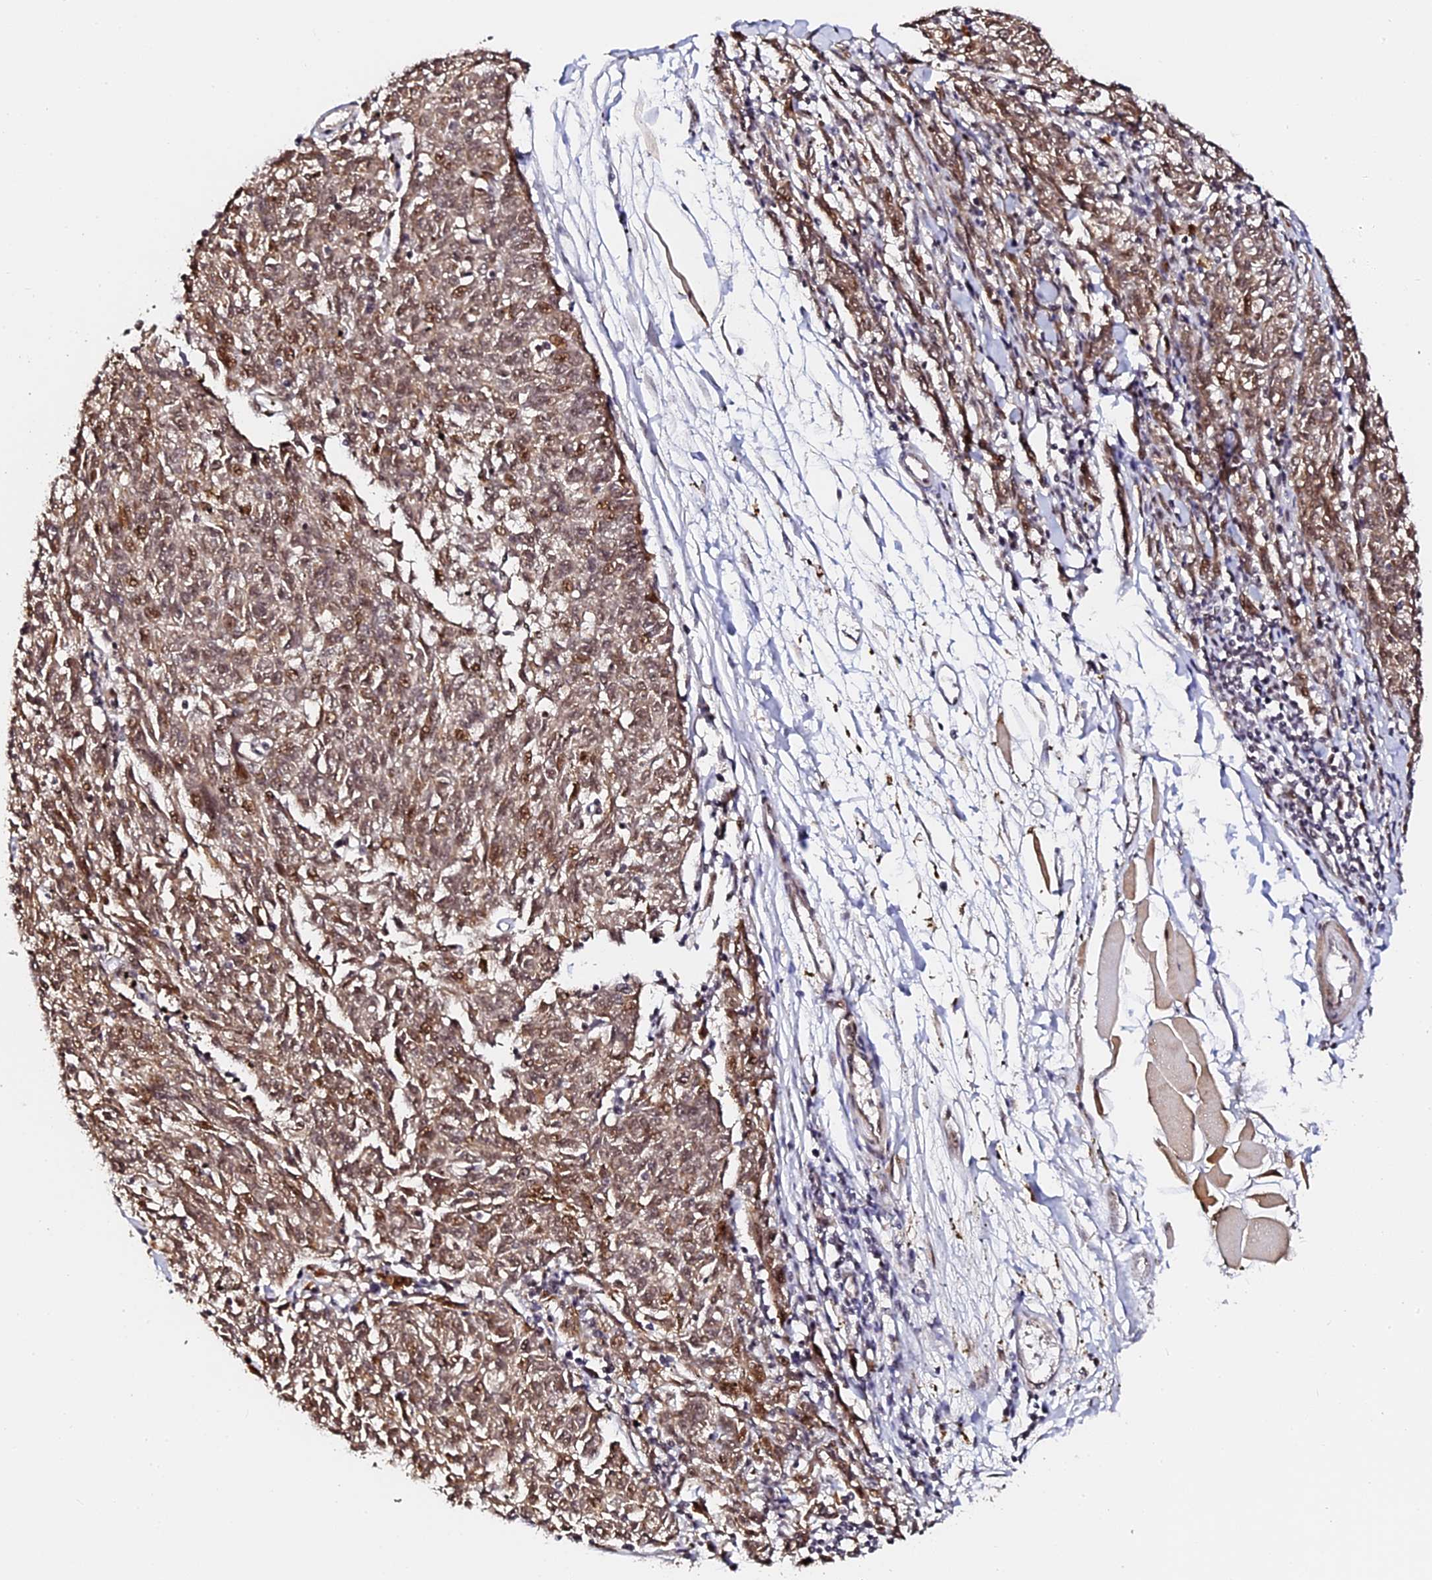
{"staining": {"intensity": "moderate", "quantity": ">75%", "location": "cytoplasmic/membranous,nuclear"}, "tissue": "melanoma", "cell_type": "Tumor cells", "image_type": "cancer", "snomed": [{"axis": "morphology", "description": "Malignant melanoma, NOS"}, {"axis": "topography", "description": "Skin"}], "caption": "Brown immunohistochemical staining in human malignant melanoma exhibits moderate cytoplasmic/membranous and nuclear positivity in about >75% of tumor cells.", "gene": "MCRS1", "patient": {"sex": "female", "age": 72}}